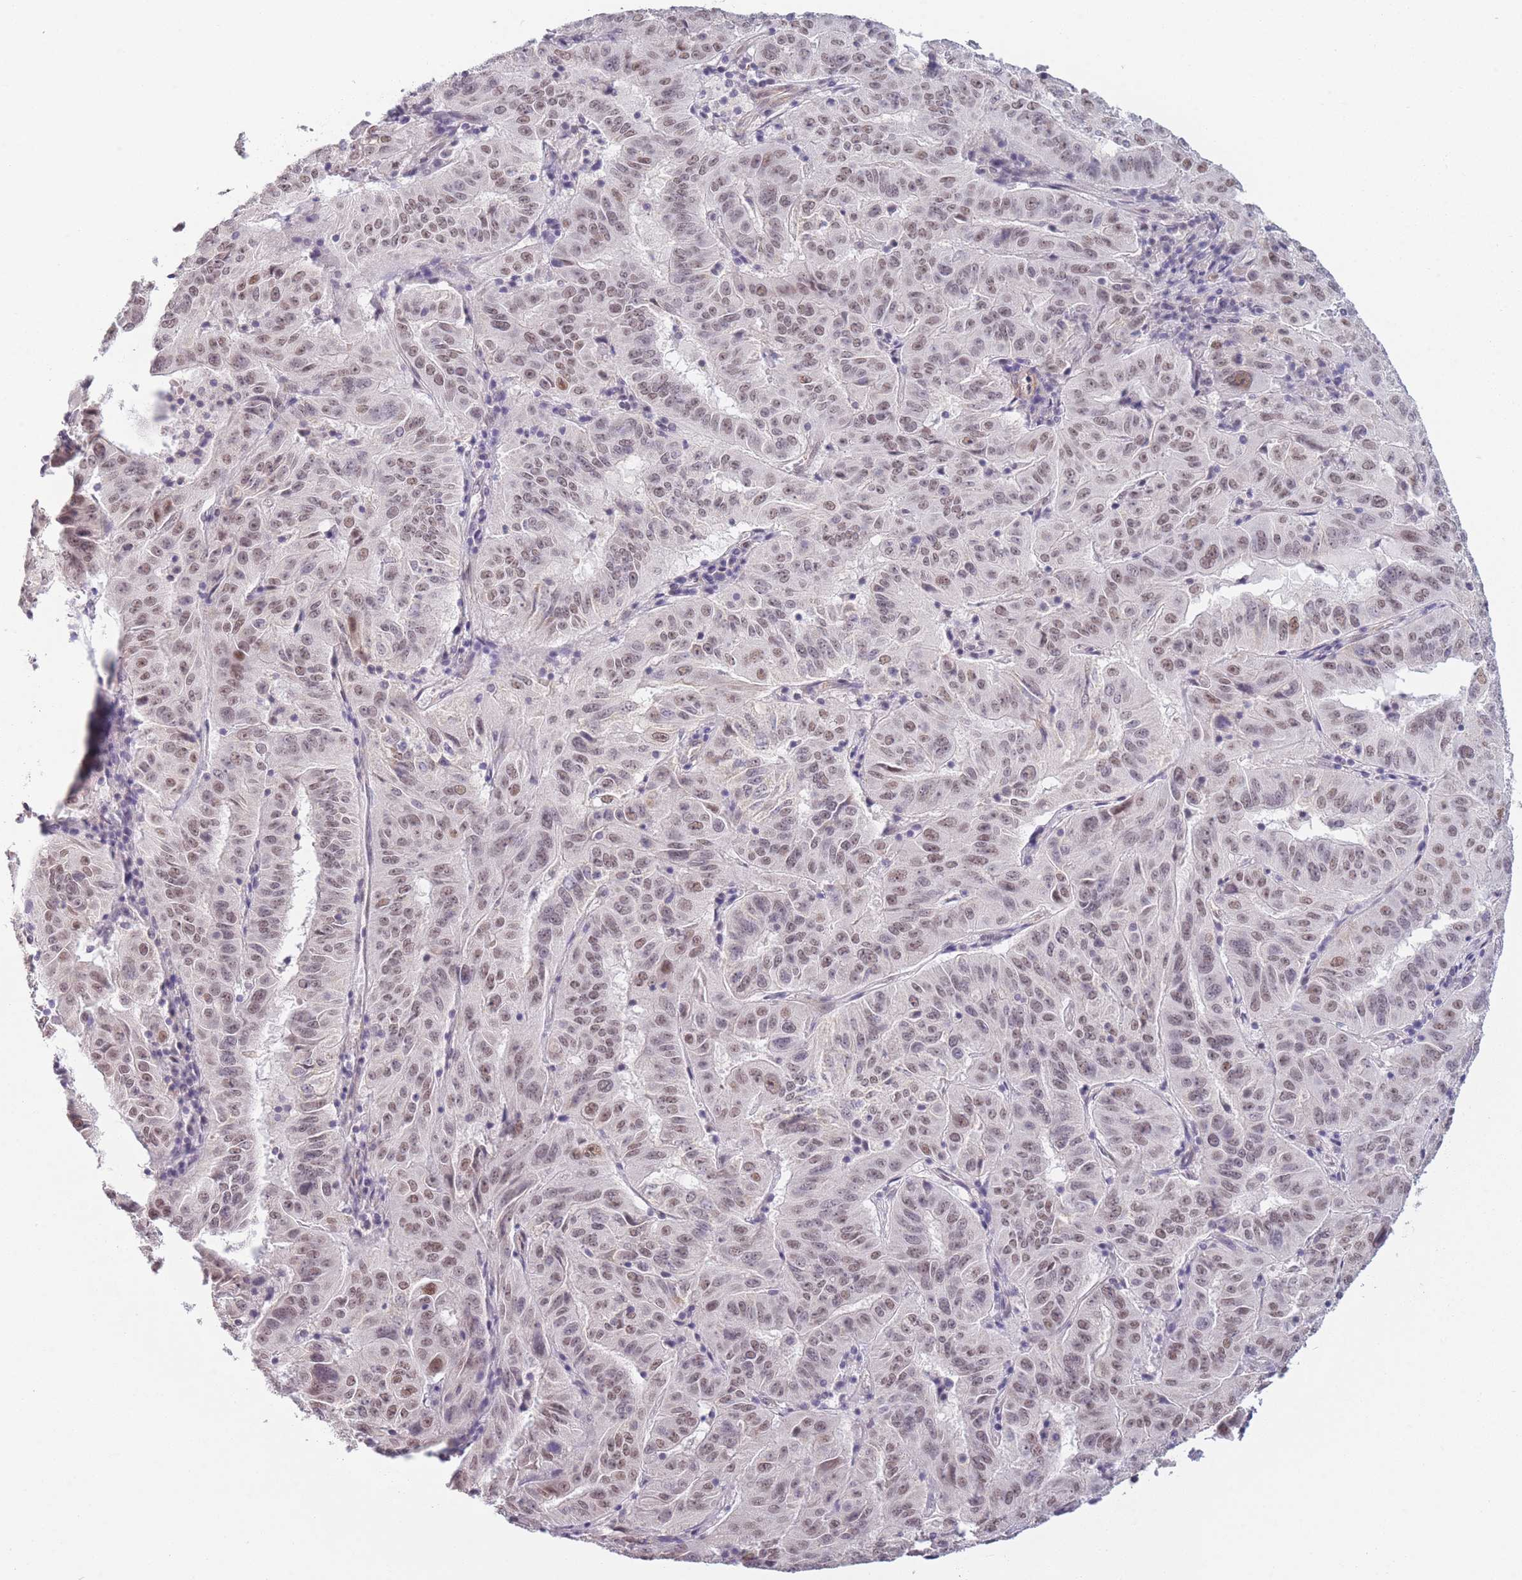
{"staining": {"intensity": "moderate", "quantity": ">75%", "location": "nuclear"}, "tissue": "pancreatic cancer", "cell_type": "Tumor cells", "image_type": "cancer", "snomed": [{"axis": "morphology", "description": "Adenocarcinoma, NOS"}, {"axis": "topography", "description": "Pancreas"}], "caption": "Pancreatic cancer (adenocarcinoma) stained for a protein (brown) displays moderate nuclear positive staining in approximately >75% of tumor cells.", "gene": "SIN3B", "patient": {"sex": "male", "age": 63}}